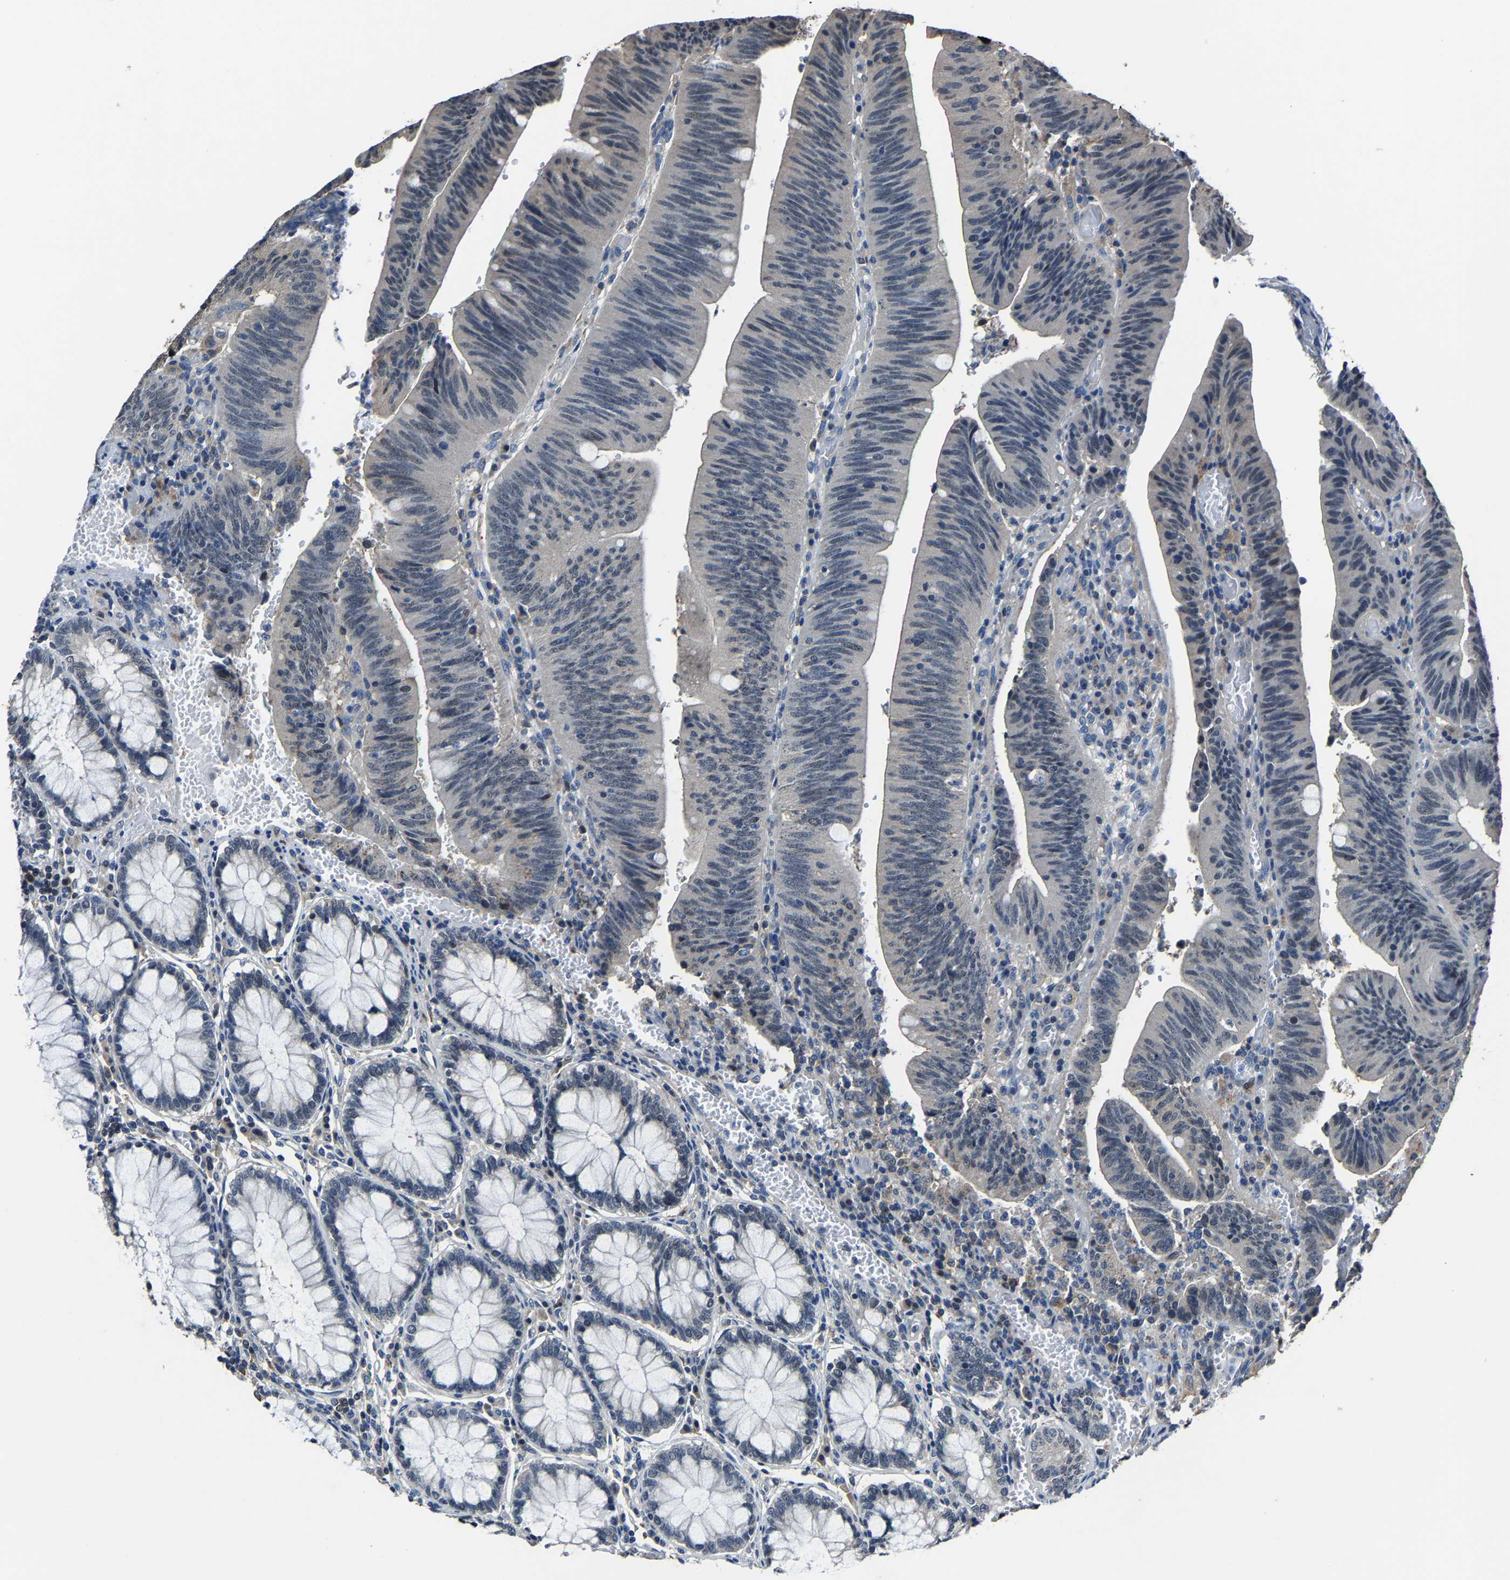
{"staining": {"intensity": "negative", "quantity": "none", "location": "none"}, "tissue": "colorectal cancer", "cell_type": "Tumor cells", "image_type": "cancer", "snomed": [{"axis": "morphology", "description": "Normal tissue, NOS"}, {"axis": "morphology", "description": "Adenocarcinoma, NOS"}, {"axis": "topography", "description": "Rectum"}], "caption": "Human colorectal adenocarcinoma stained for a protein using immunohistochemistry (IHC) displays no positivity in tumor cells.", "gene": "STRBP", "patient": {"sex": "female", "age": 66}}